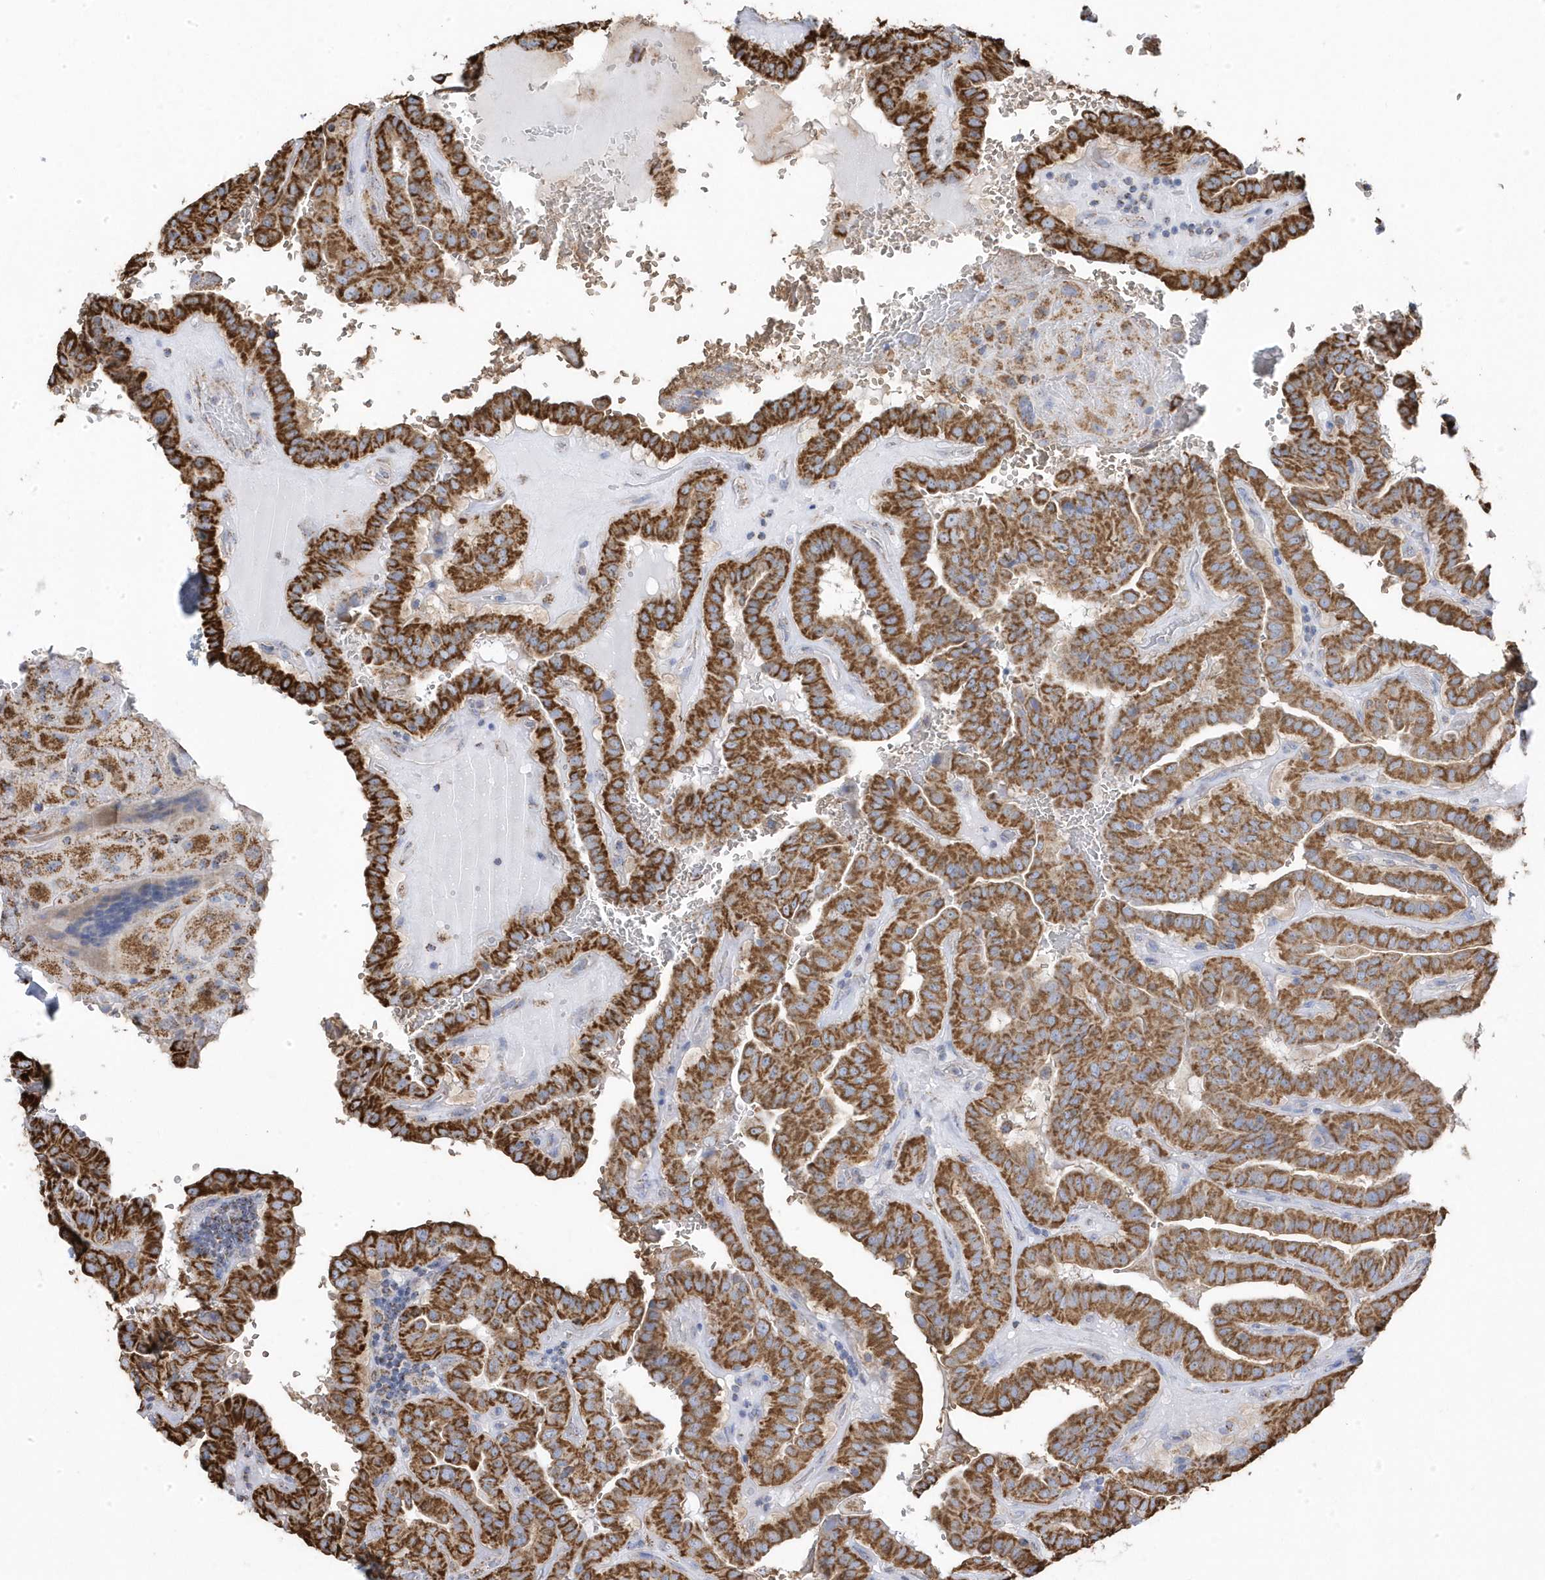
{"staining": {"intensity": "strong", "quantity": ">75%", "location": "cytoplasmic/membranous"}, "tissue": "thyroid cancer", "cell_type": "Tumor cells", "image_type": "cancer", "snomed": [{"axis": "morphology", "description": "Papillary adenocarcinoma, NOS"}, {"axis": "topography", "description": "Thyroid gland"}], "caption": "Thyroid cancer (papillary adenocarcinoma) stained with a protein marker displays strong staining in tumor cells.", "gene": "GTPBP8", "patient": {"sex": "male", "age": 77}}